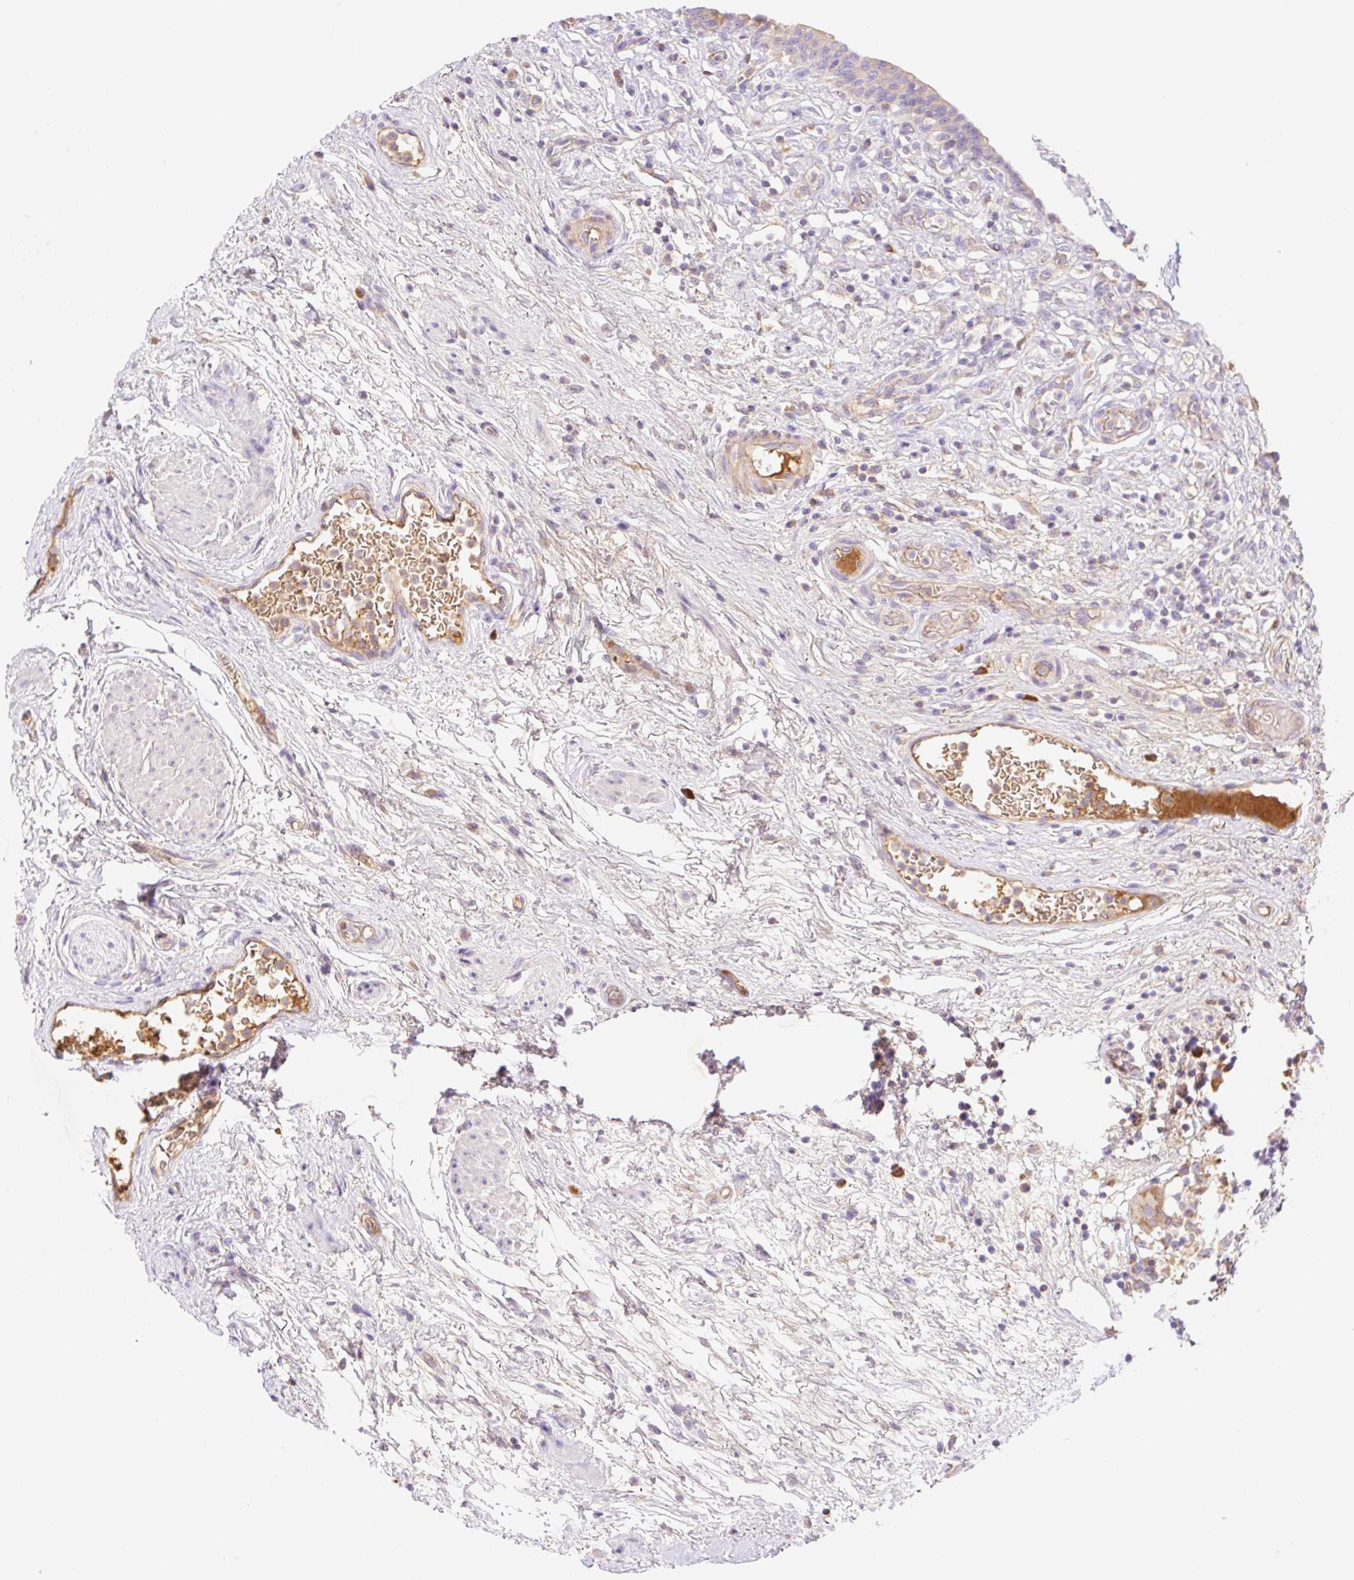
{"staining": {"intensity": "strong", "quantity": "<25%", "location": "cytoplasmic/membranous"}, "tissue": "urinary bladder", "cell_type": "Urothelial cells", "image_type": "normal", "snomed": [{"axis": "morphology", "description": "Normal tissue, NOS"}, {"axis": "topography", "description": "Urinary bladder"}], "caption": "About <25% of urothelial cells in benign urinary bladder show strong cytoplasmic/membranous protein staining as visualized by brown immunohistochemical staining.", "gene": "DENND5A", "patient": {"sex": "male", "age": 71}}